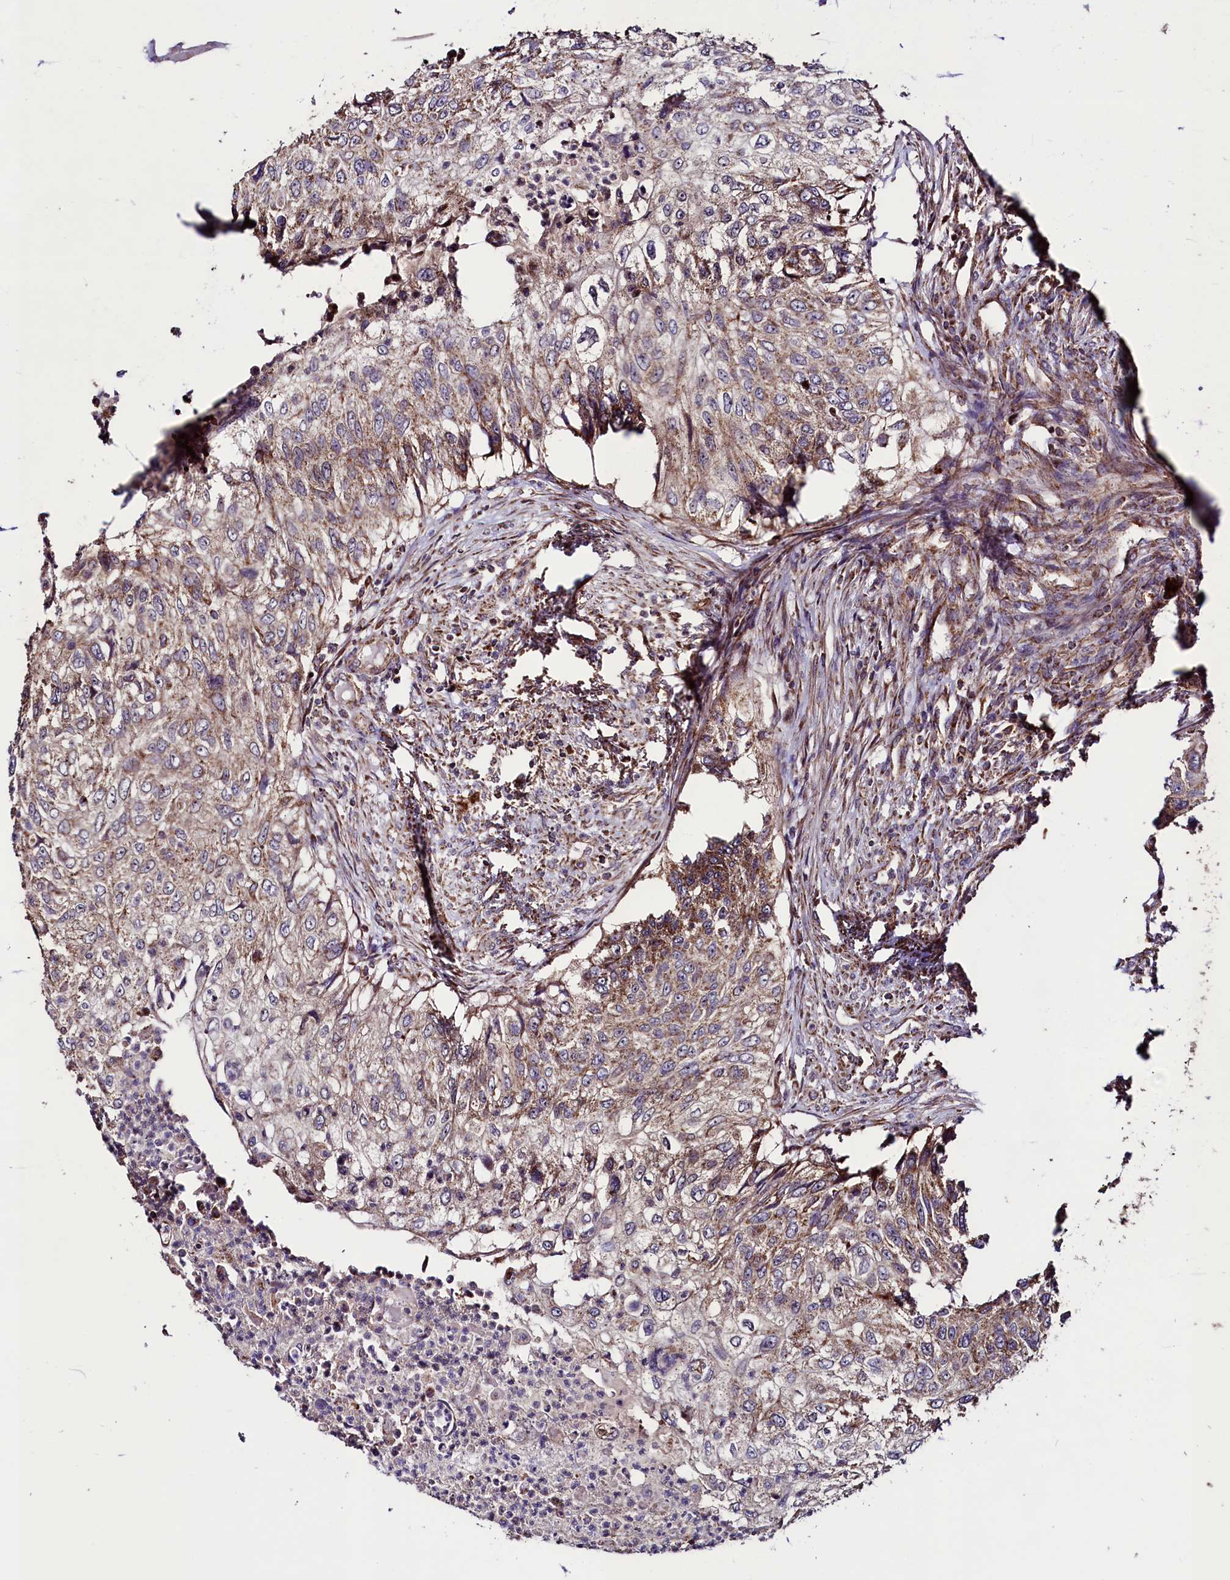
{"staining": {"intensity": "moderate", "quantity": "25%-75%", "location": "cytoplasmic/membranous"}, "tissue": "urothelial cancer", "cell_type": "Tumor cells", "image_type": "cancer", "snomed": [{"axis": "morphology", "description": "Urothelial carcinoma, High grade"}, {"axis": "topography", "description": "Urinary bladder"}], "caption": "Immunohistochemical staining of human urothelial carcinoma (high-grade) exhibits moderate cytoplasmic/membranous protein positivity in approximately 25%-75% of tumor cells.", "gene": "STARD5", "patient": {"sex": "female", "age": 60}}